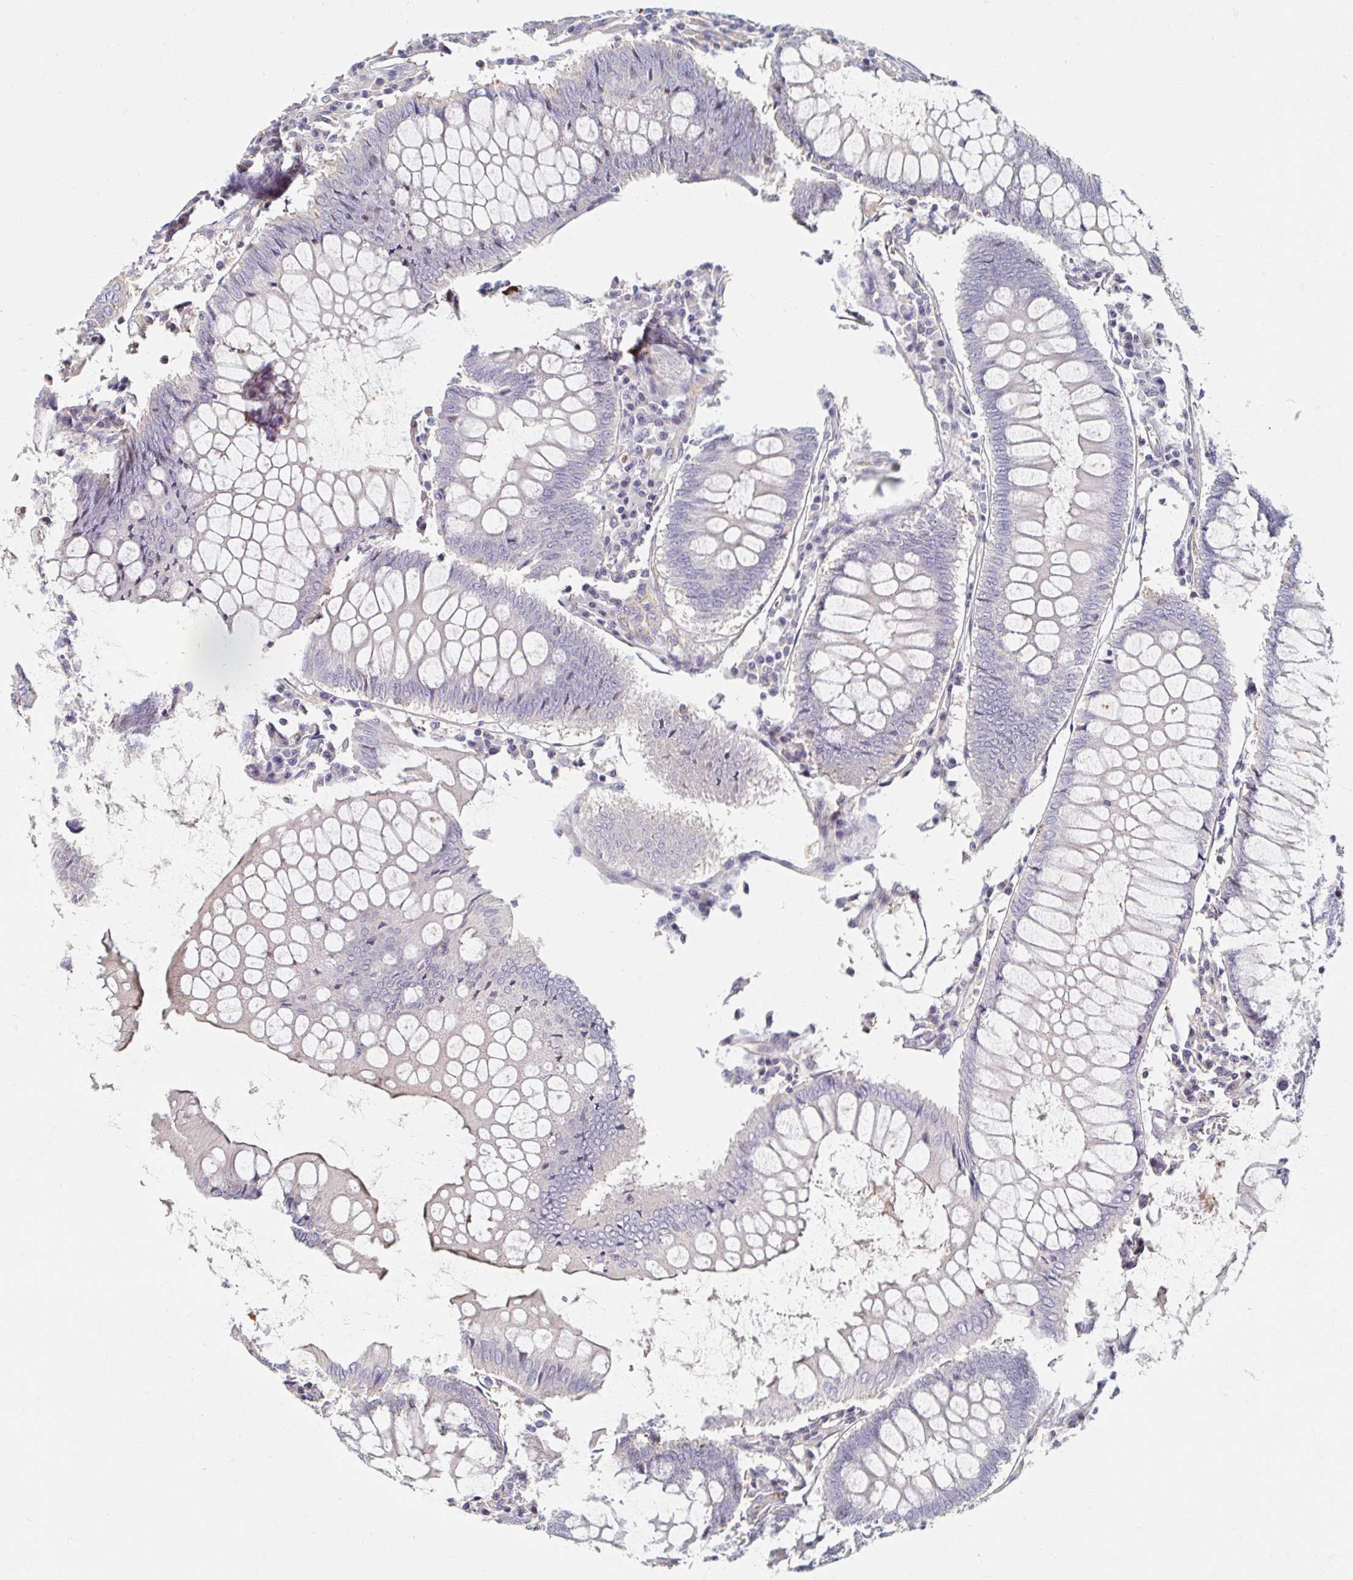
{"staining": {"intensity": "negative", "quantity": "none", "location": "none"}, "tissue": "colorectal cancer", "cell_type": "Tumor cells", "image_type": "cancer", "snomed": [{"axis": "morphology", "description": "Adenocarcinoma, NOS"}, {"axis": "topography", "description": "Colon"}], "caption": "DAB (3,3'-diaminobenzidine) immunohistochemical staining of colorectal cancer reveals no significant positivity in tumor cells. (IHC, brightfield microscopy, high magnification).", "gene": "MYLK2", "patient": {"sex": "male", "age": 62}}